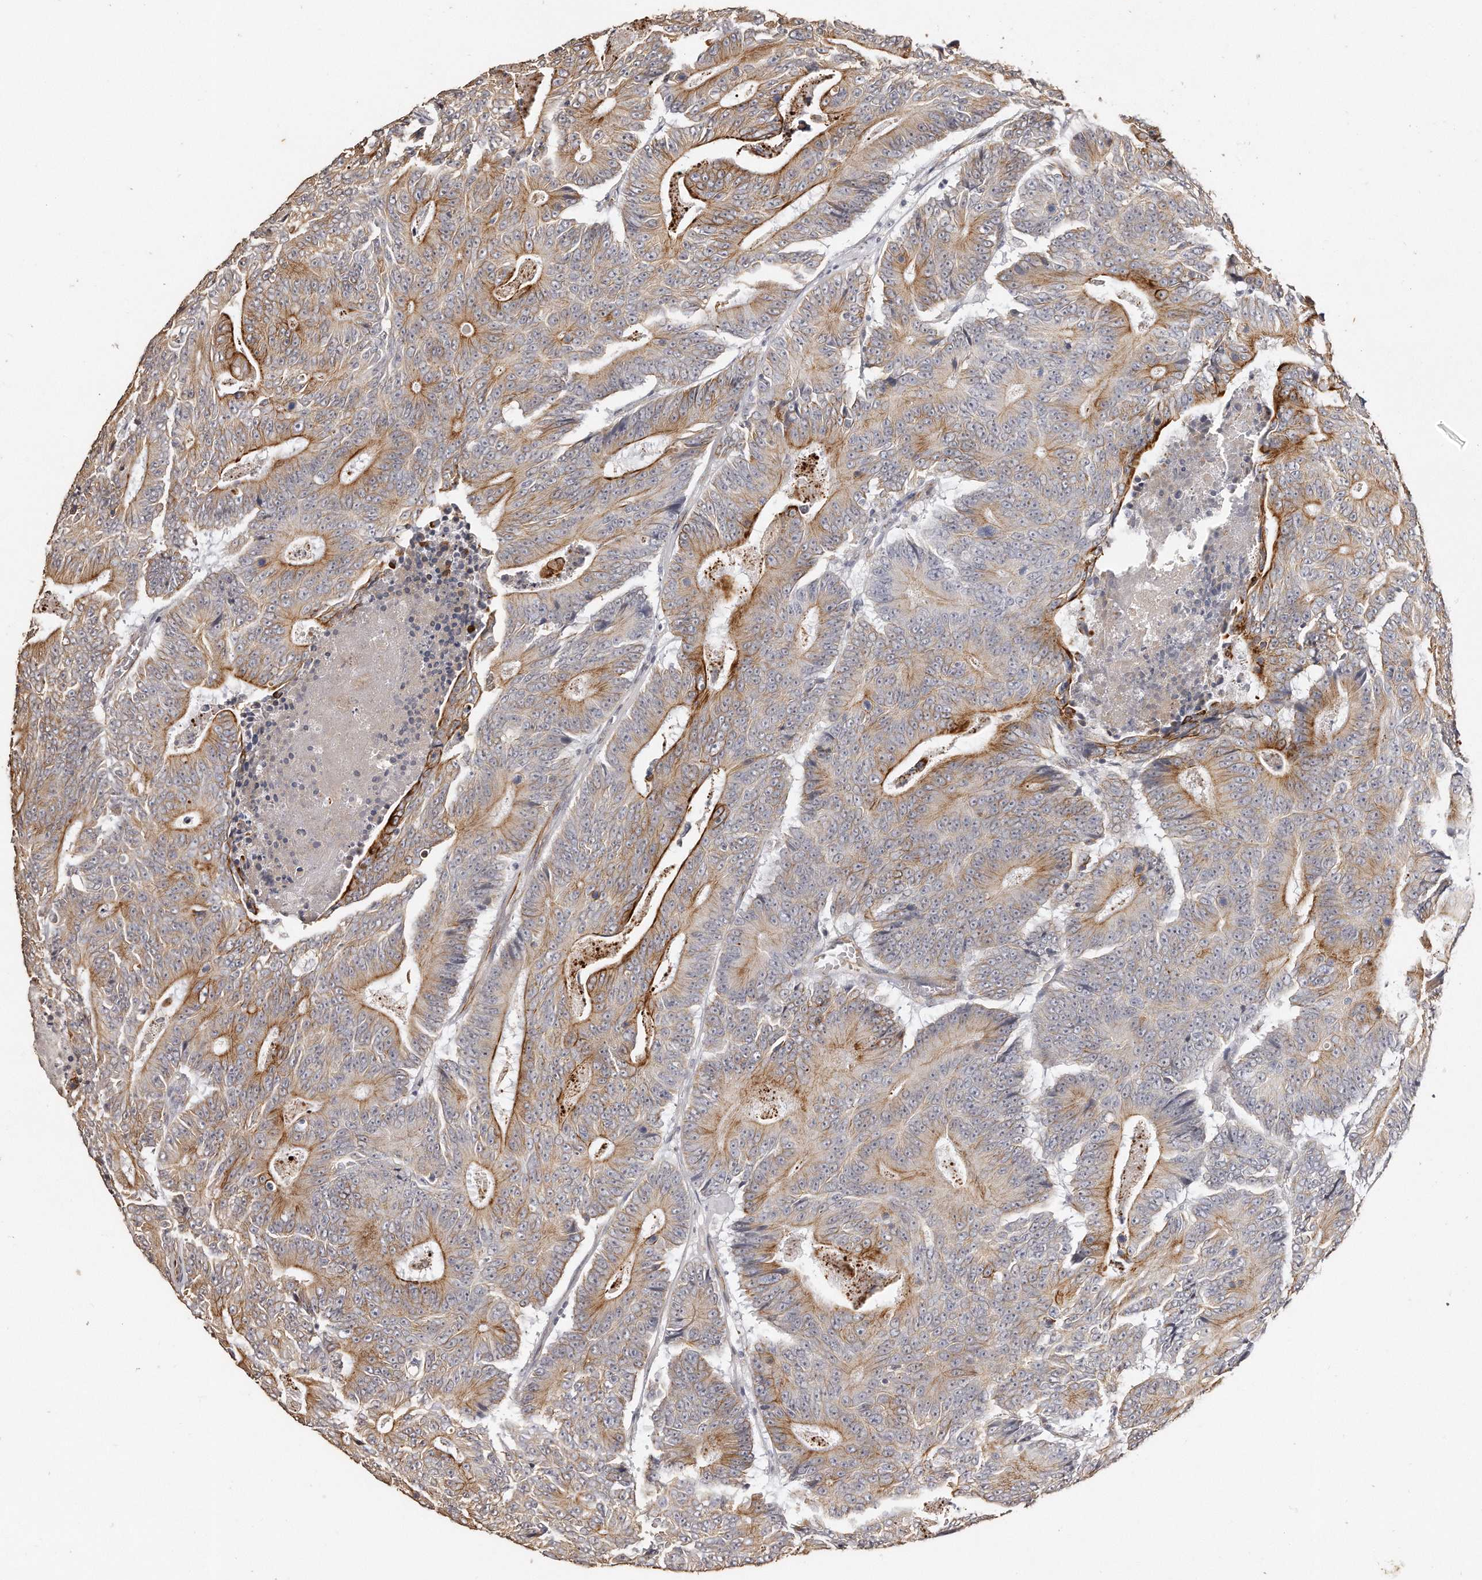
{"staining": {"intensity": "moderate", "quantity": ">75%", "location": "cytoplasmic/membranous"}, "tissue": "colorectal cancer", "cell_type": "Tumor cells", "image_type": "cancer", "snomed": [{"axis": "morphology", "description": "Adenocarcinoma, NOS"}, {"axis": "topography", "description": "Colon"}], "caption": "Colorectal adenocarcinoma tissue reveals moderate cytoplasmic/membranous expression in about >75% of tumor cells, visualized by immunohistochemistry.", "gene": "ZYG11A", "patient": {"sex": "male", "age": 83}}